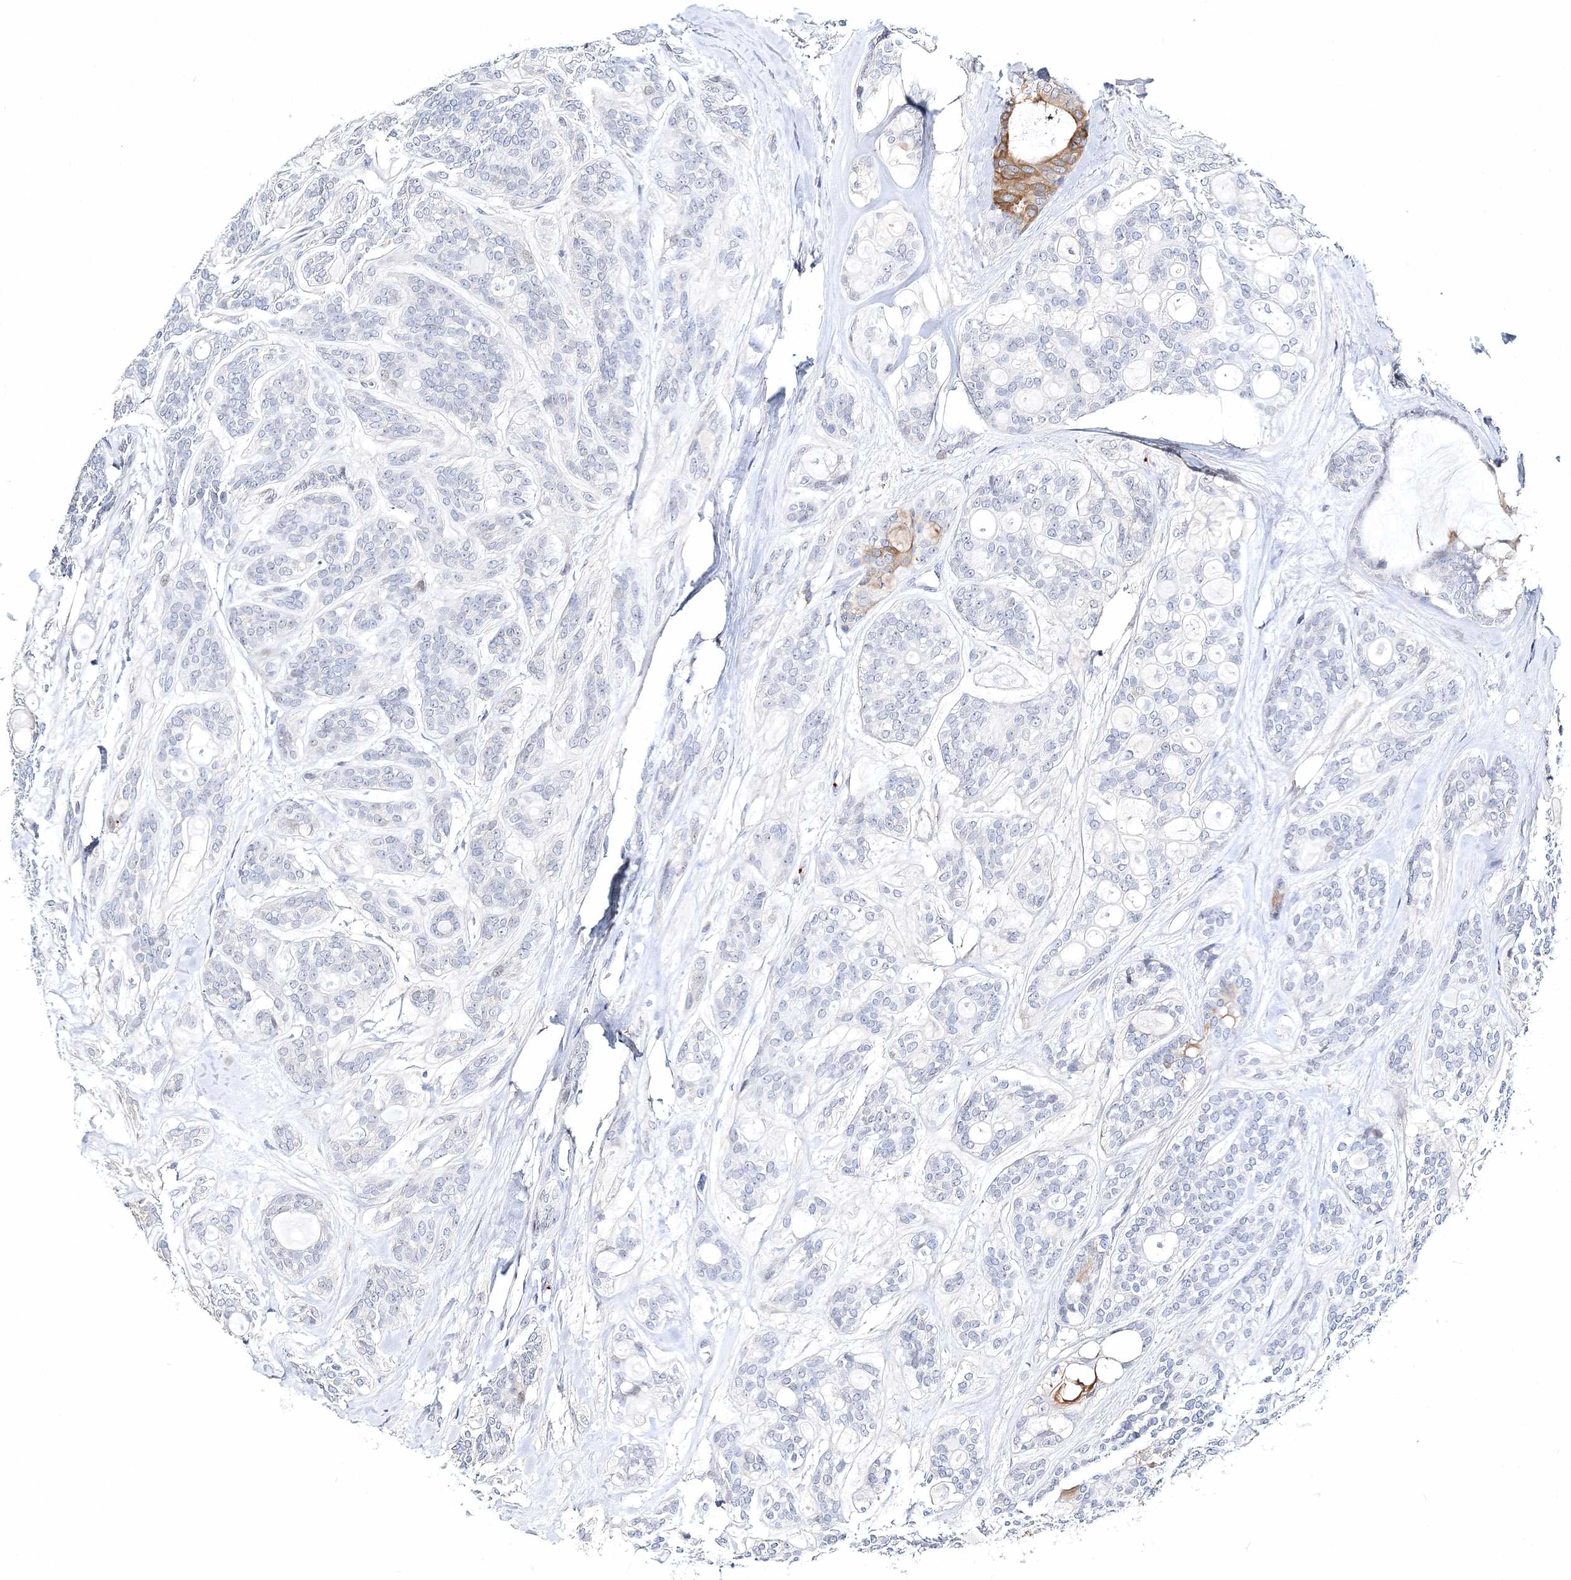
{"staining": {"intensity": "moderate", "quantity": "<25%", "location": "cytoplasmic/membranous"}, "tissue": "head and neck cancer", "cell_type": "Tumor cells", "image_type": "cancer", "snomed": [{"axis": "morphology", "description": "Adenocarcinoma, NOS"}, {"axis": "topography", "description": "Head-Neck"}], "caption": "Protein analysis of head and neck cancer tissue demonstrates moderate cytoplasmic/membranous staining in approximately <25% of tumor cells.", "gene": "MYOZ2", "patient": {"sex": "male", "age": 66}}